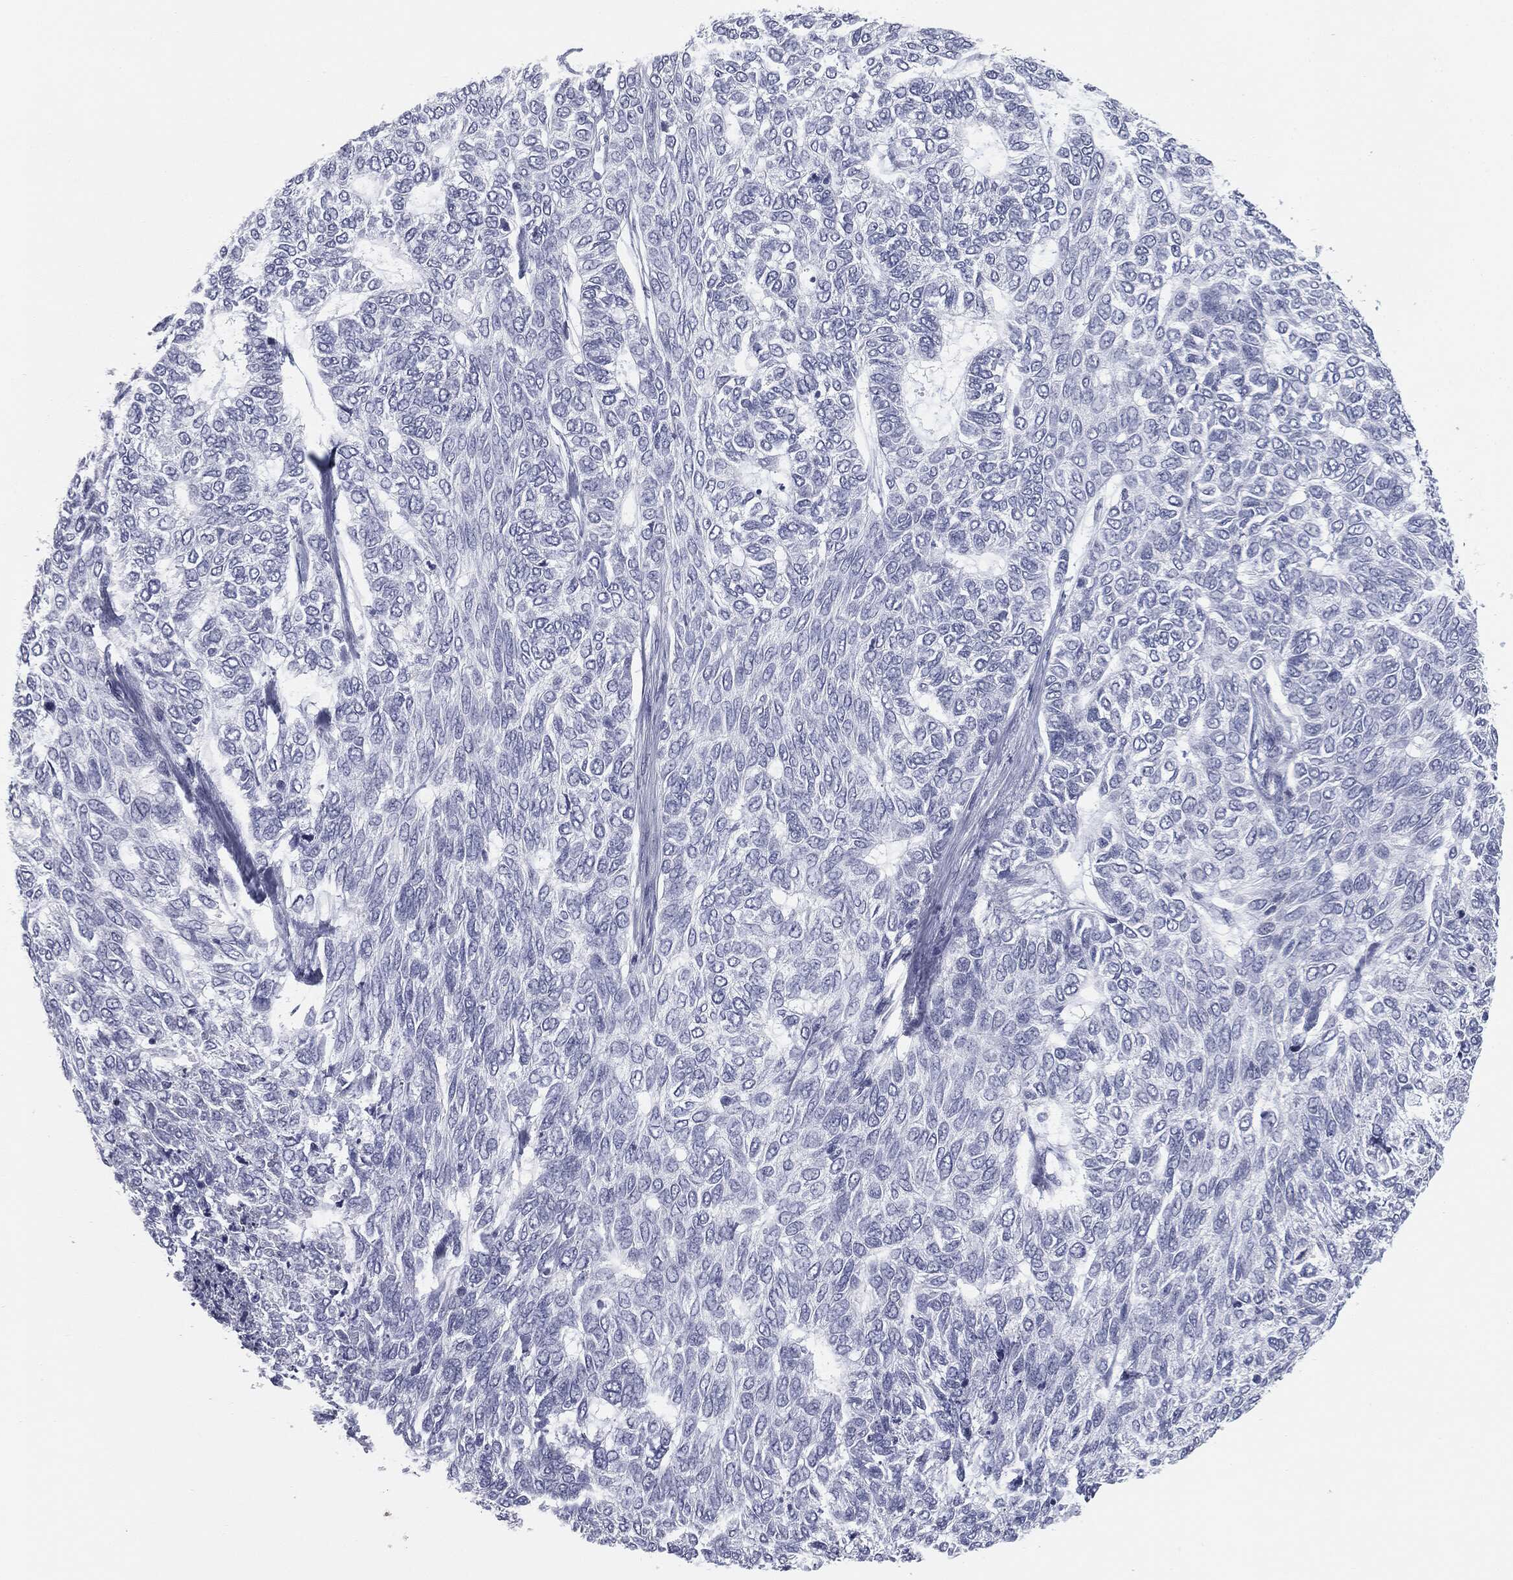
{"staining": {"intensity": "negative", "quantity": "none", "location": "none"}, "tissue": "skin cancer", "cell_type": "Tumor cells", "image_type": "cancer", "snomed": [{"axis": "morphology", "description": "Basal cell carcinoma"}, {"axis": "topography", "description": "Skin"}], "caption": "Tumor cells are negative for protein expression in human basal cell carcinoma (skin). (DAB (3,3'-diaminobenzidine) immunohistochemistry visualized using brightfield microscopy, high magnification).", "gene": "TPO", "patient": {"sex": "female", "age": 65}}